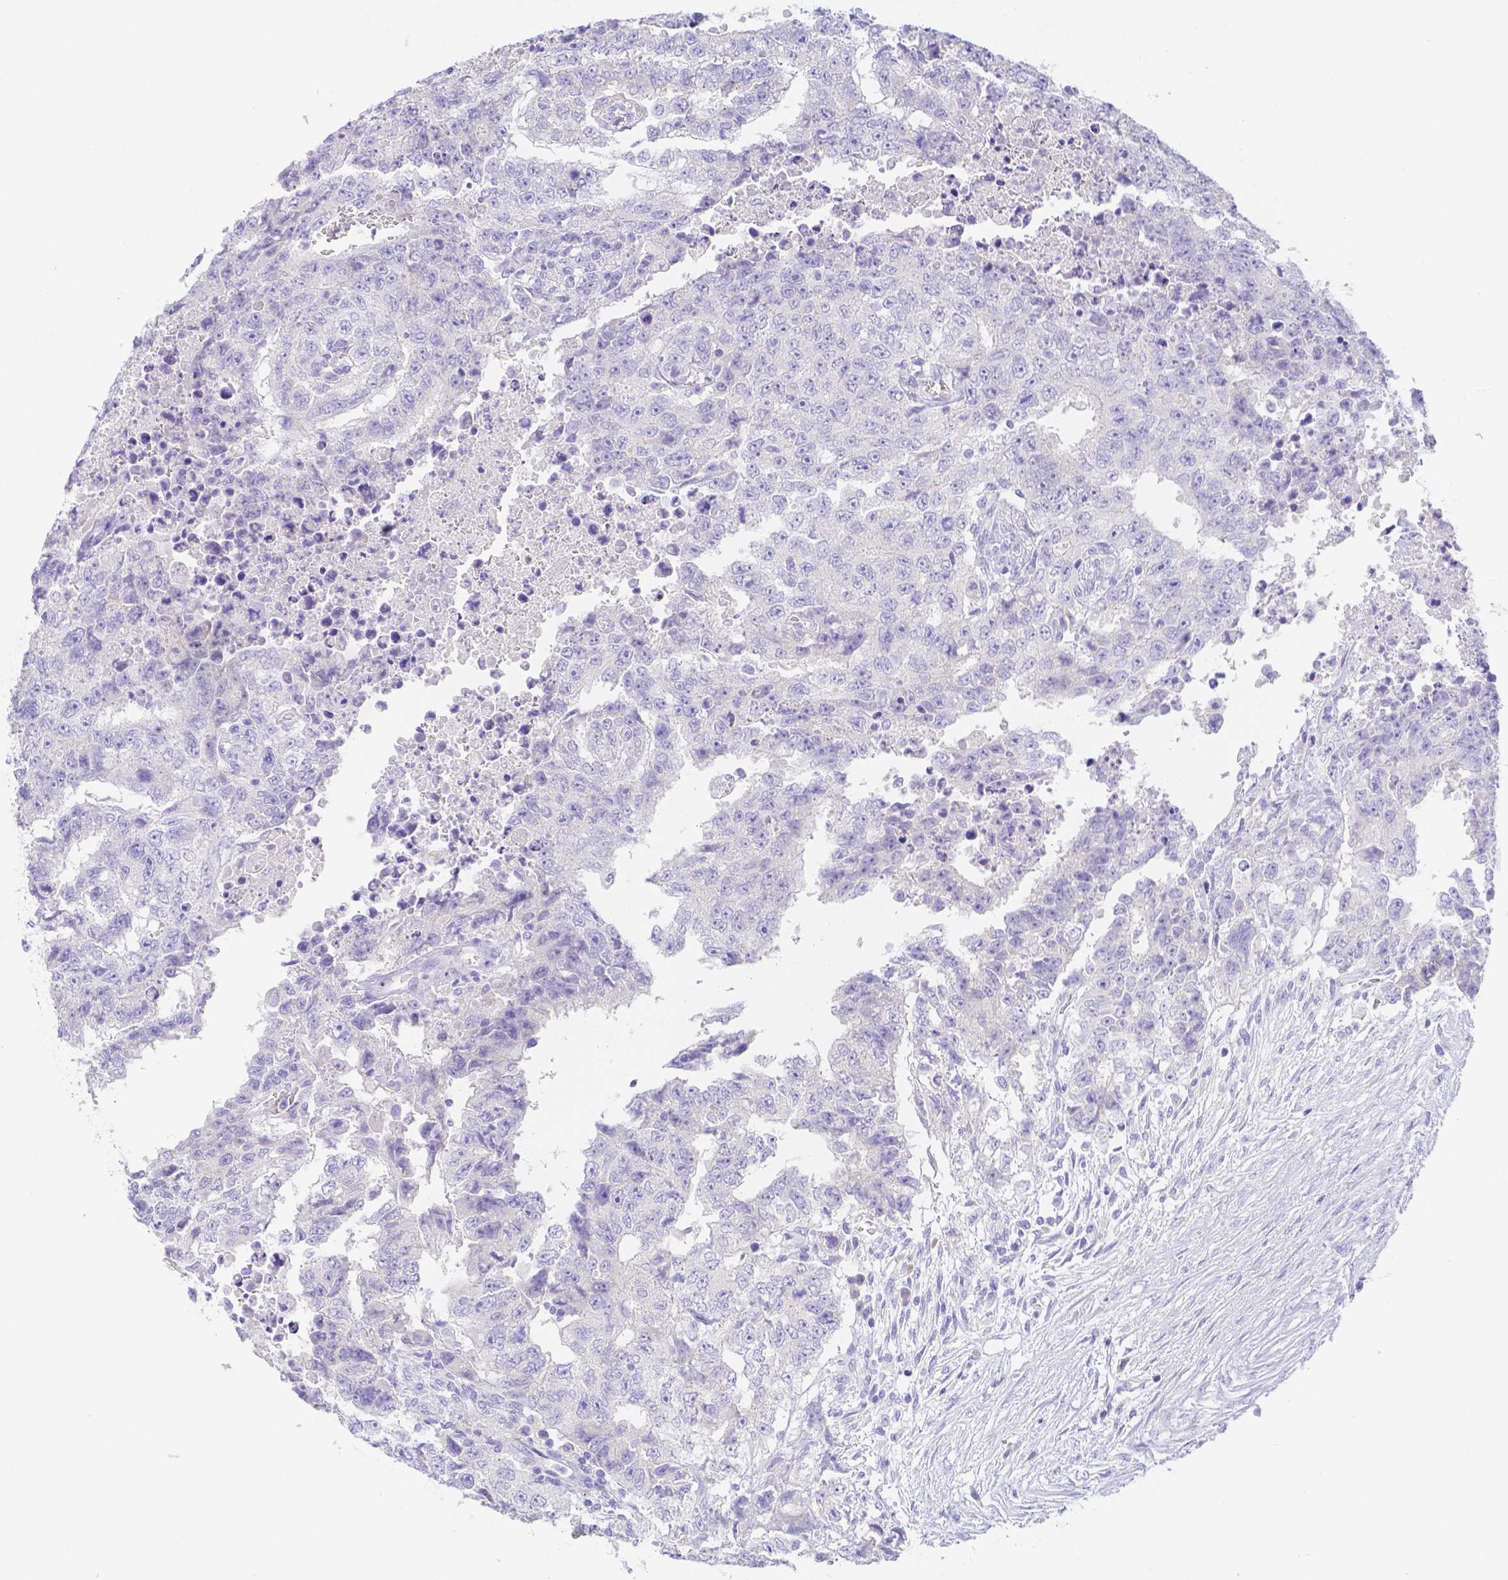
{"staining": {"intensity": "negative", "quantity": "none", "location": "none"}, "tissue": "testis cancer", "cell_type": "Tumor cells", "image_type": "cancer", "snomed": [{"axis": "morphology", "description": "Carcinoma, Embryonal, NOS"}, {"axis": "topography", "description": "Testis"}], "caption": "Photomicrograph shows no significant protein expression in tumor cells of testis cancer.", "gene": "ZG16B", "patient": {"sex": "male", "age": 24}}